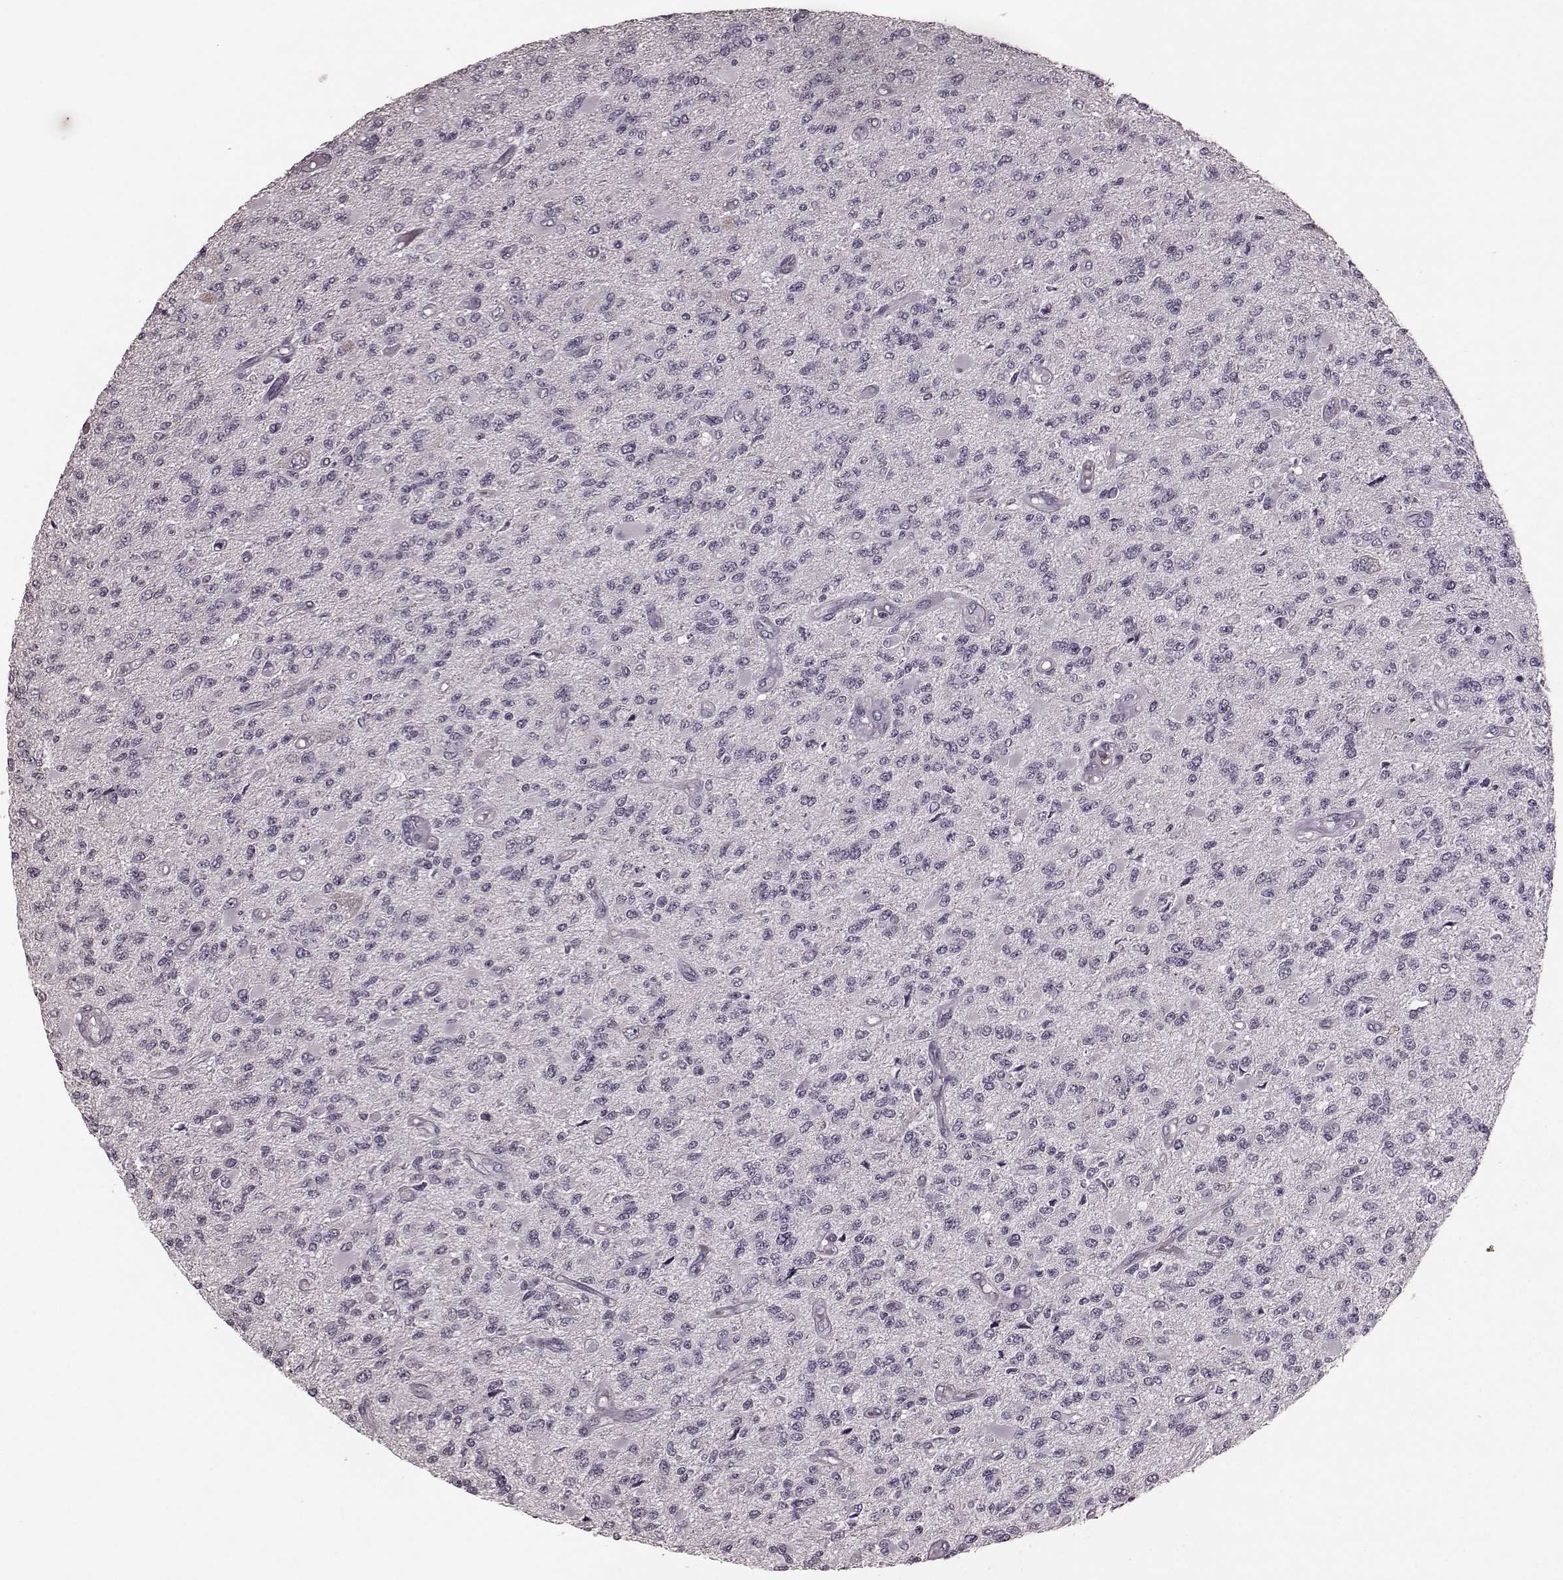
{"staining": {"intensity": "negative", "quantity": "none", "location": "none"}, "tissue": "glioma", "cell_type": "Tumor cells", "image_type": "cancer", "snomed": [{"axis": "morphology", "description": "Glioma, malignant, High grade"}, {"axis": "topography", "description": "Brain"}], "caption": "Immunohistochemical staining of glioma exhibits no significant staining in tumor cells.", "gene": "CD28", "patient": {"sex": "female", "age": 63}}